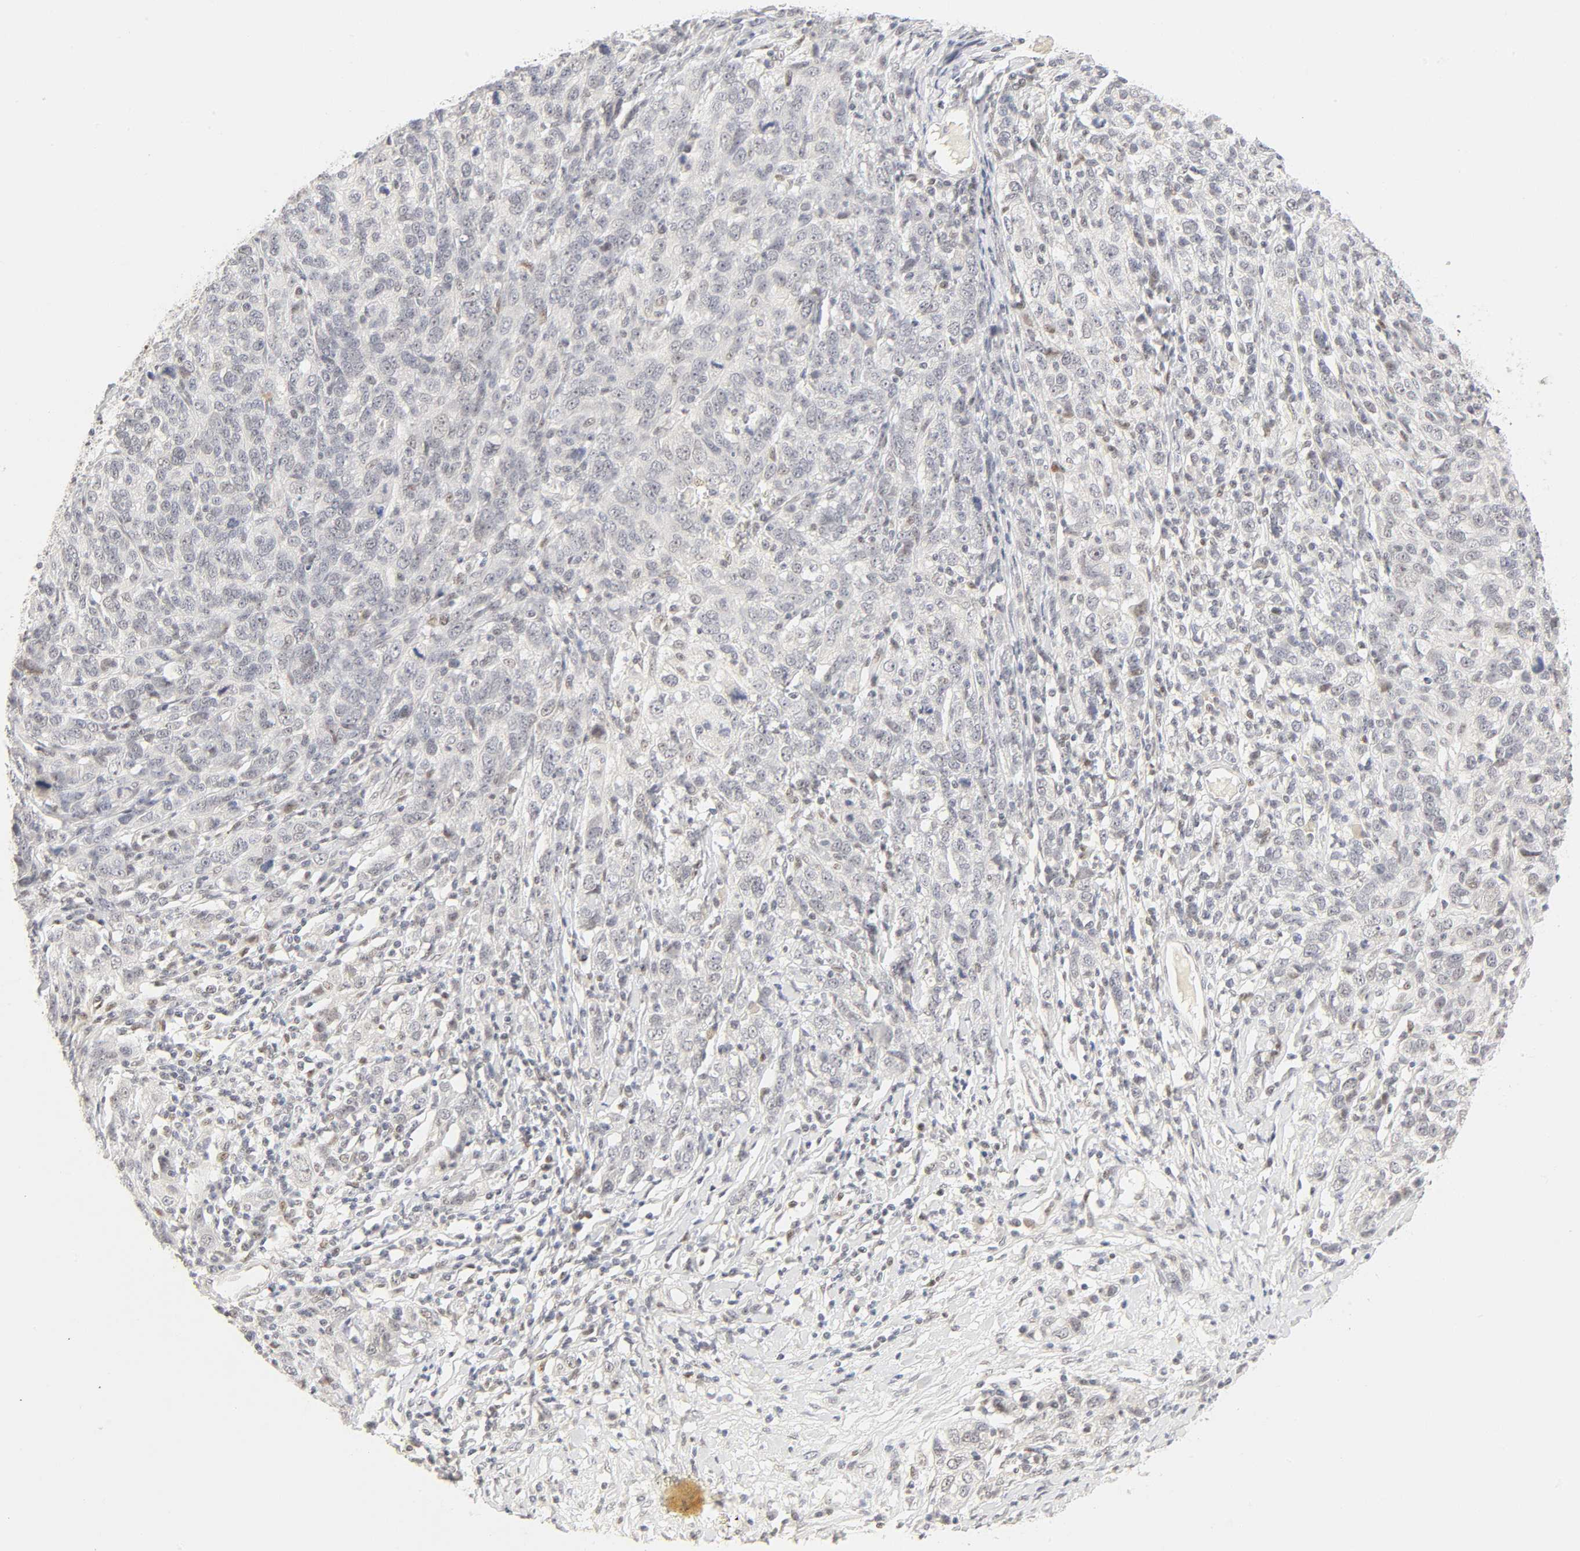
{"staining": {"intensity": "weak", "quantity": "<25%", "location": "nuclear"}, "tissue": "ovarian cancer", "cell_type": "Tumor cells", "image_type": "cancer", "snomed": [{"axis": "morphology", "description": "Cystadenocarcinoma, serous, NOS"}, {"axis": "topography", "description": "Ovary"}], "caption": "Immunohistochemical staining of serous cystadenocarcinoma (ovarian) exhibits no significant staining in tumor cells.", "gene": "MNAT1", "patient": {"sex": "female", "age": 71}}